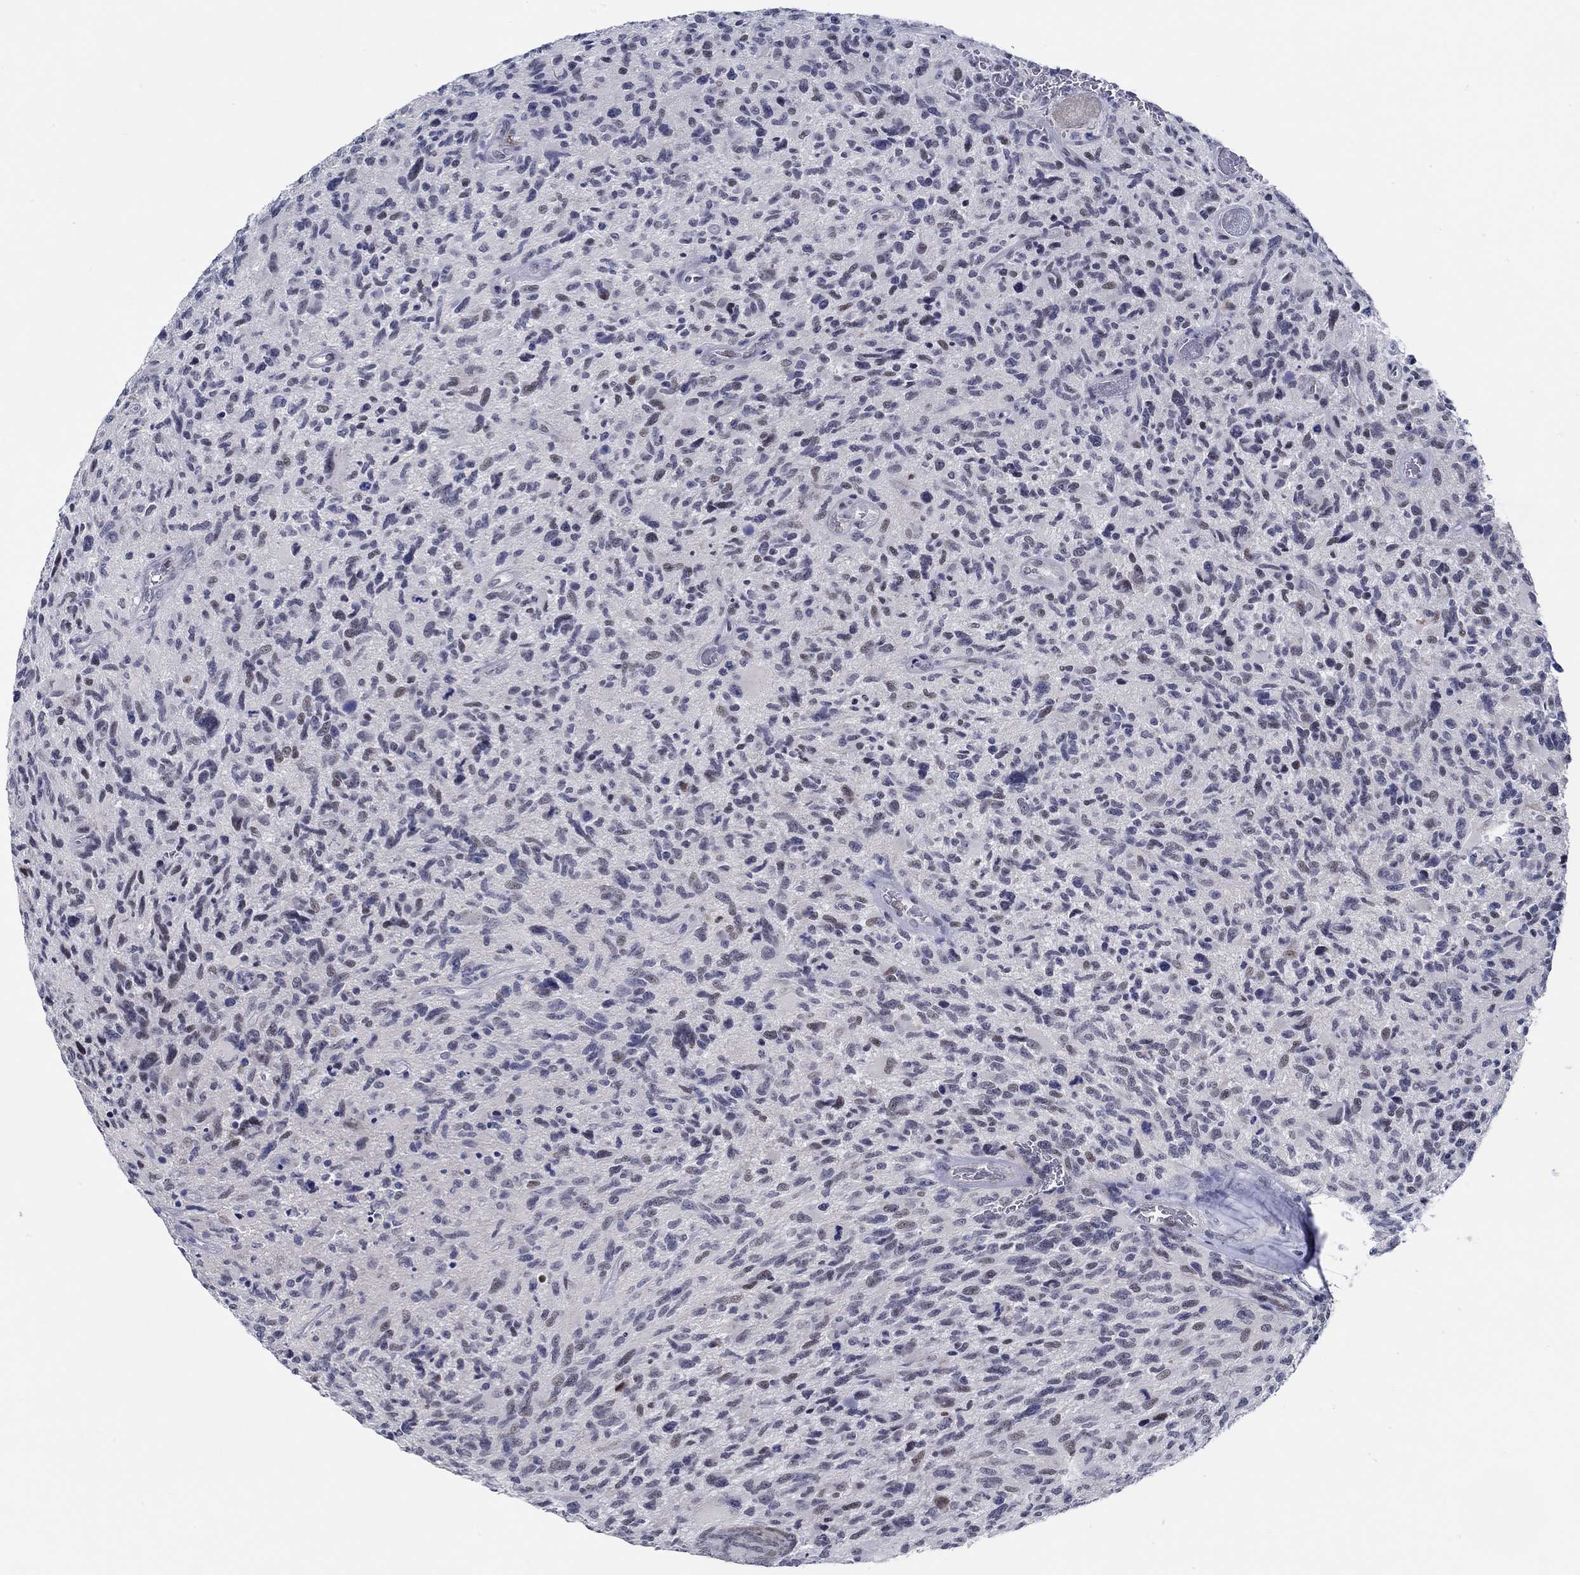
{"staining": {"intensity": "negative", "quantity": "none", "location": "none"}, "tissue": "glioma", "cell_type": "Tumor cells", "image_type": "cancer", "snomed": [{"axis": "morphology", "description": "Glioma, malignant, NOS"}, {"axis": "morphology", "description": "Glioma, malignant, High grade"}, {"axis": "topography", "description": "Brain"}], "caption": "Glioma stained for a protein using IHC exhibits no staining tumor cells.", "gene": "SLC34A1", "patient": {"sex": "female", "age": 71}}